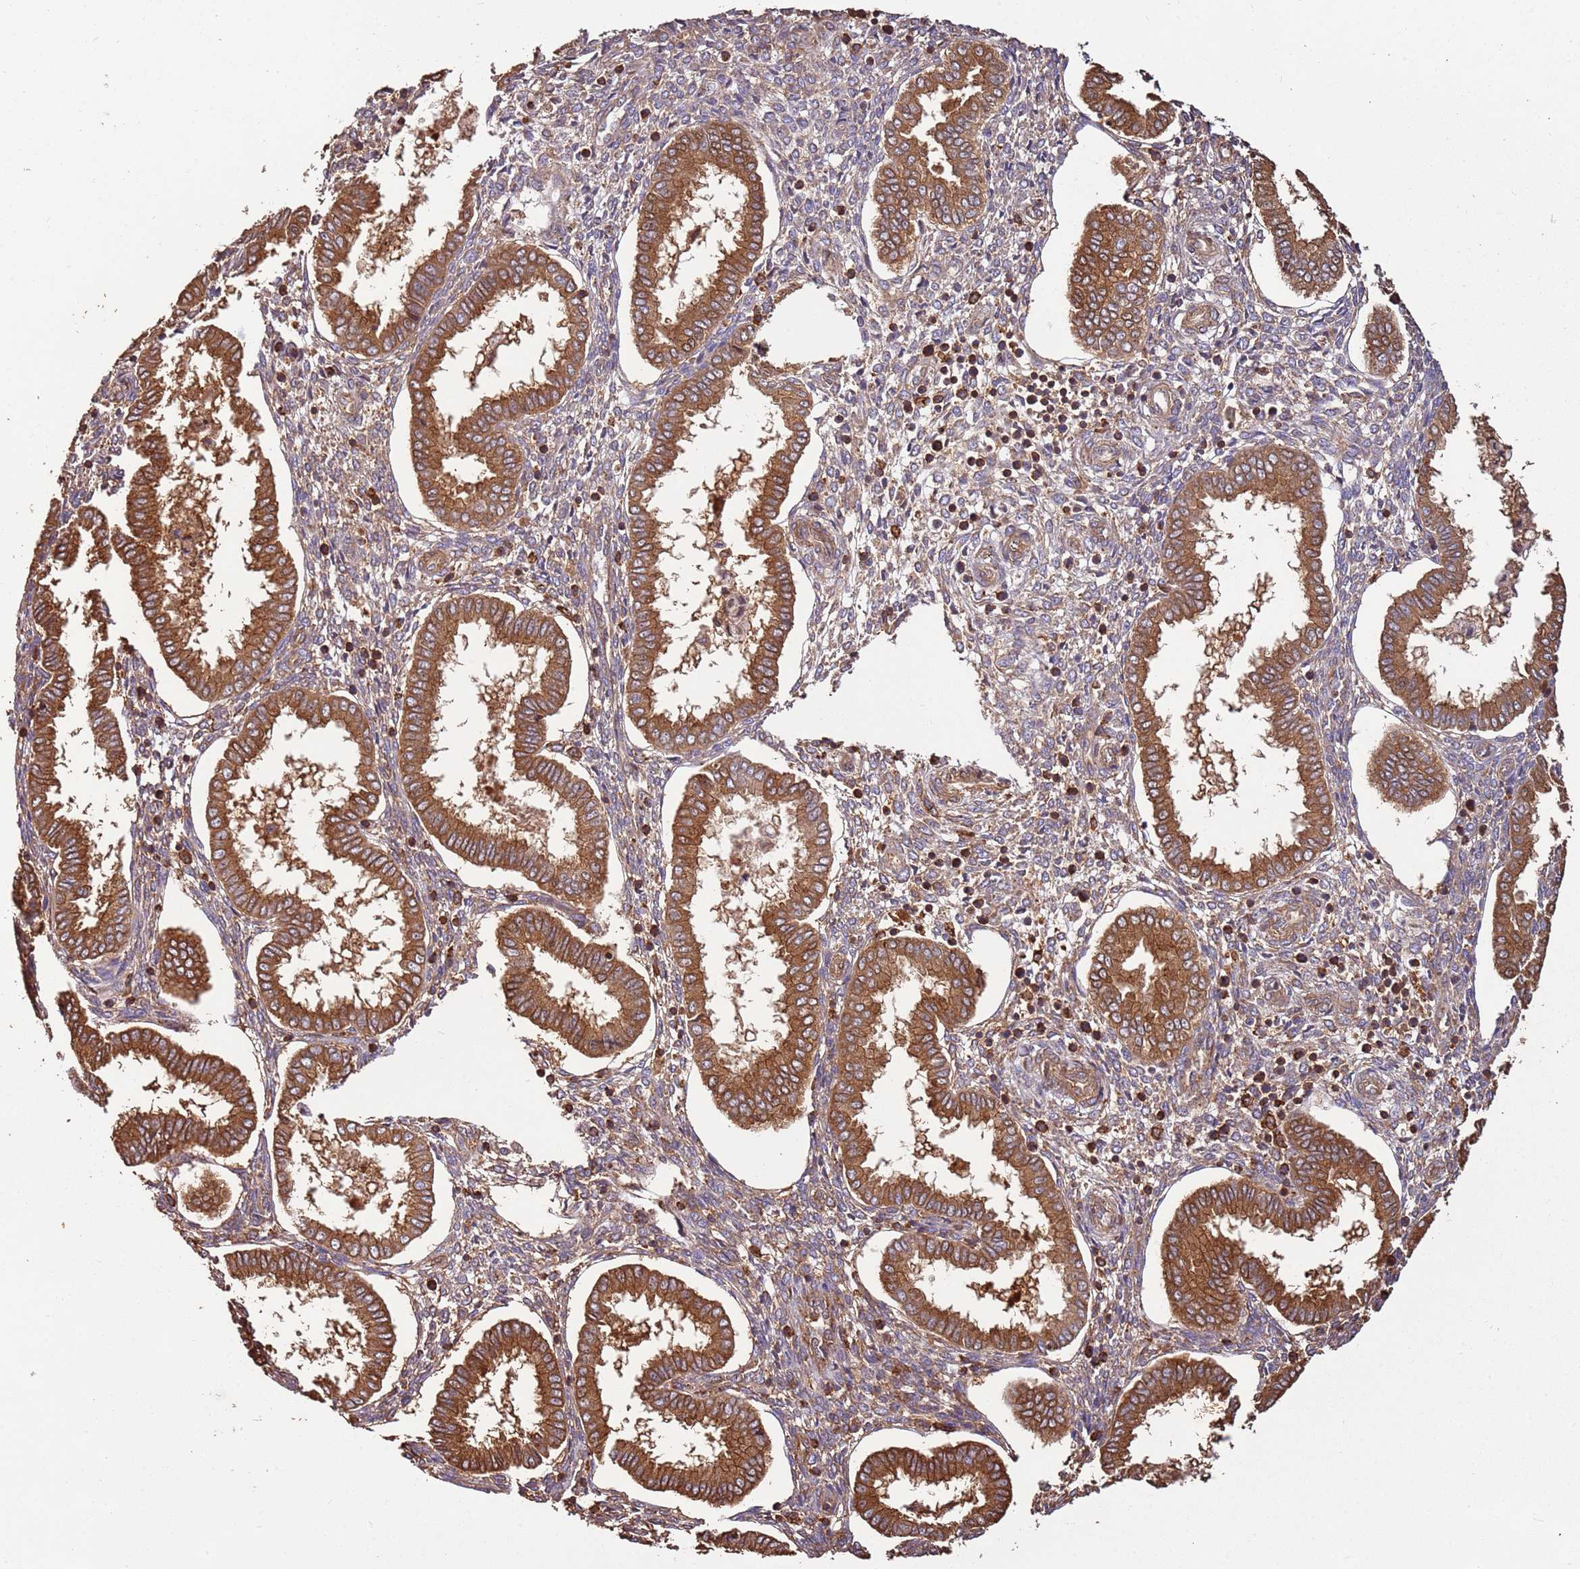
{"staining": {"intensity": "moderate", "quantity": "<25%", "location": "cytoplasmic/membranous"}, "tissue": "endometrium", "cell_type": "Cells in endometrial stroma", "image_type": "normal", "snomed": [{"axis": "morphology", "description": "Normal tissue, NOS"}, {"axis": "topography", "description": "Endometrium"}], "caption": "This histopathology image displays benign endometrium stained with immunohistochemistry to label a protein in brown. The cytoplasmic/membranous of cells in endometrial stroma show moderate positivity for the protein. Nuclei are counter-stained blue.", "gene": "ACVR2A", "patient": {"sex": "female", "age": 24}}